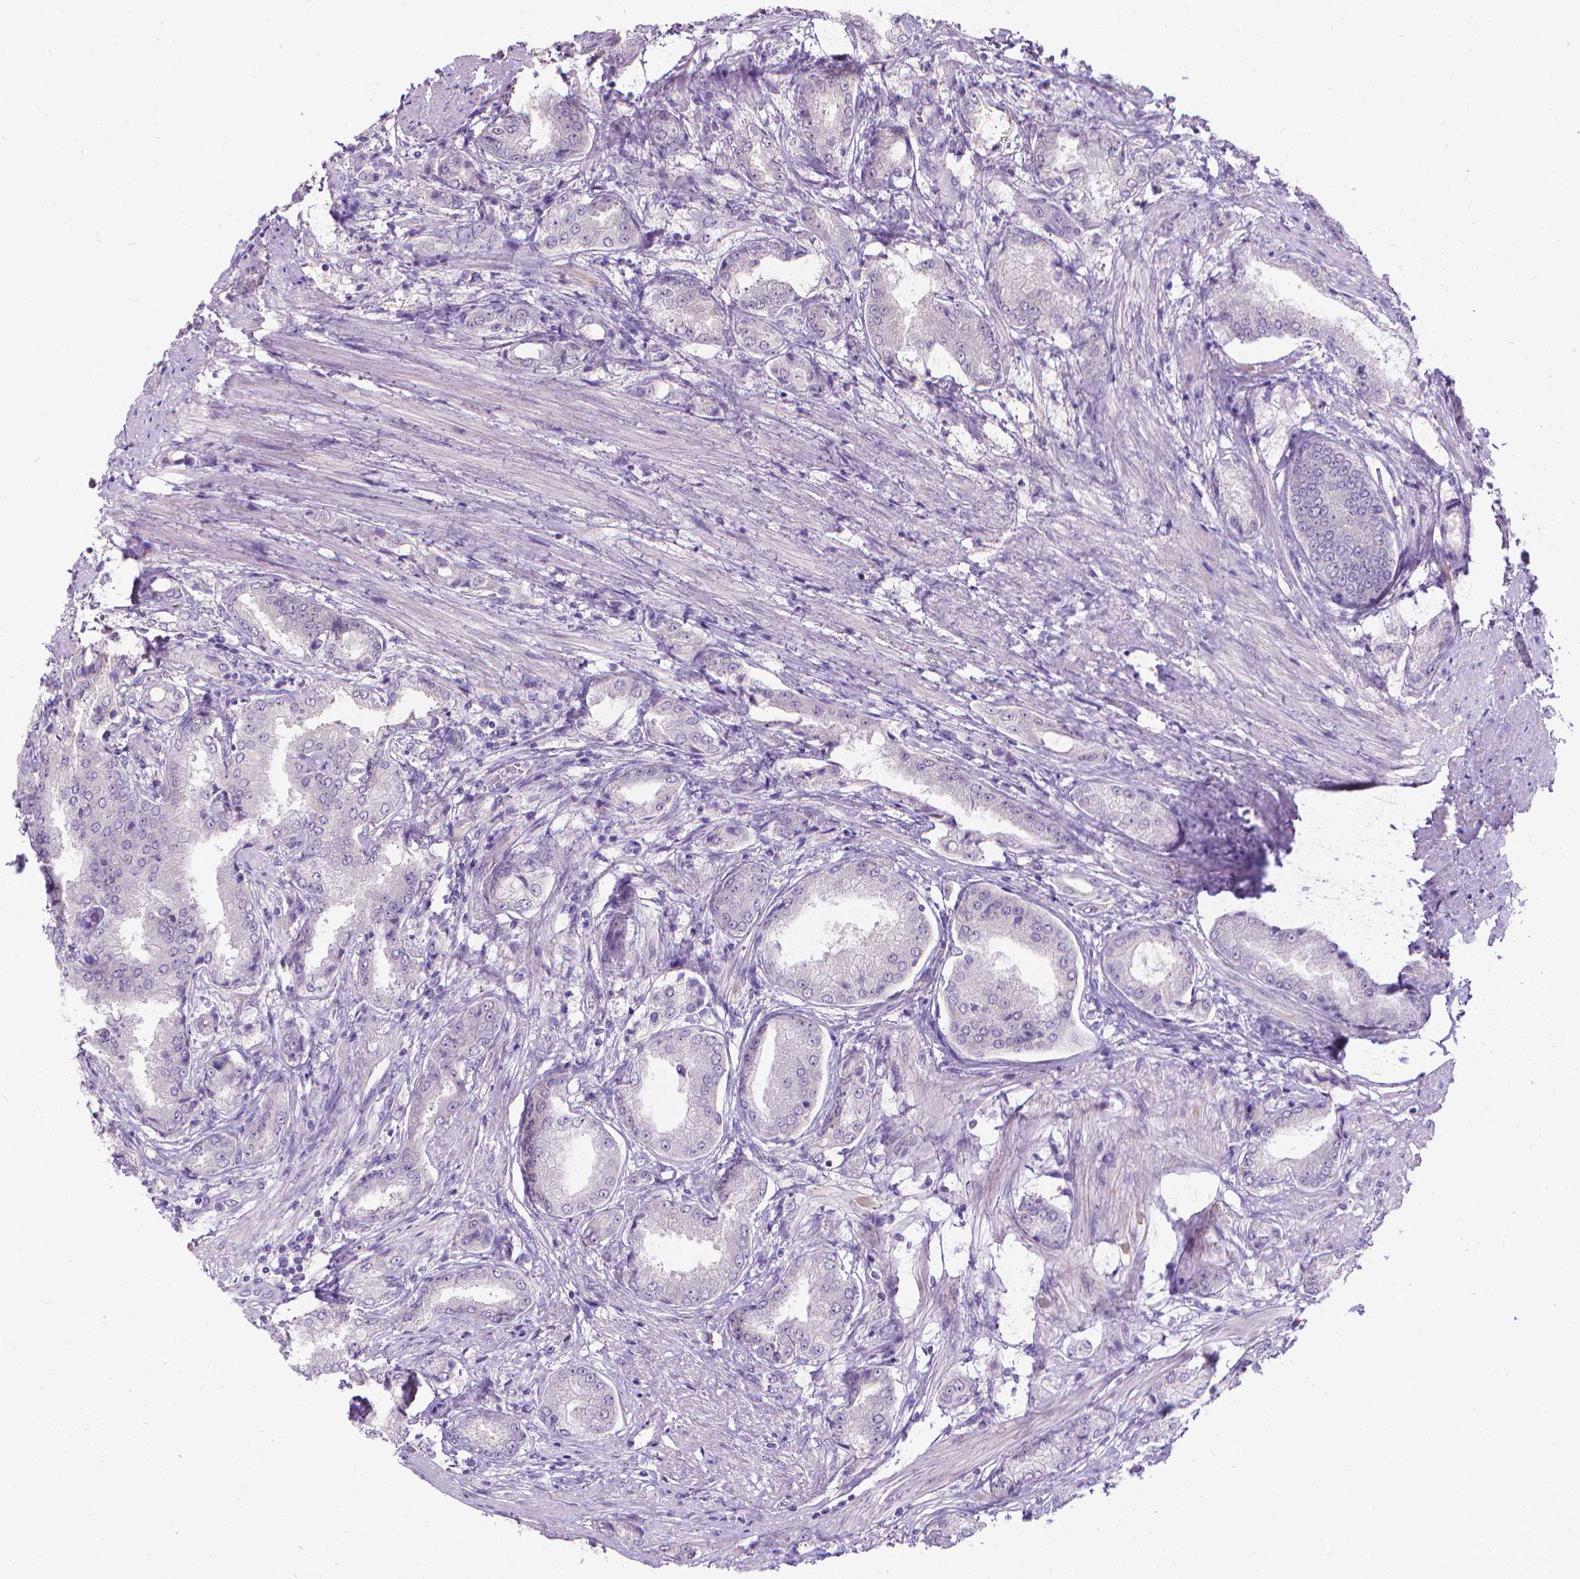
{"staining": {"intensity": "negative", "quantity": "none", "location": "none"}, "tissue": "prostate cancer", "cell_type": "Tumor cells", "image_type": "cancer", "snomed": [{"axis": "morphology", "description": "Adenocarcinoma, NOS"}, {"axis": "topography", "description": "Prostate"}], "caption": "Human adenocarcinoma (prostate) stained for a protein using IHC demonstrates no staining in tumor cells.", "gene": "CFAP299", "patient": {"sex": "male", "age": 63}}